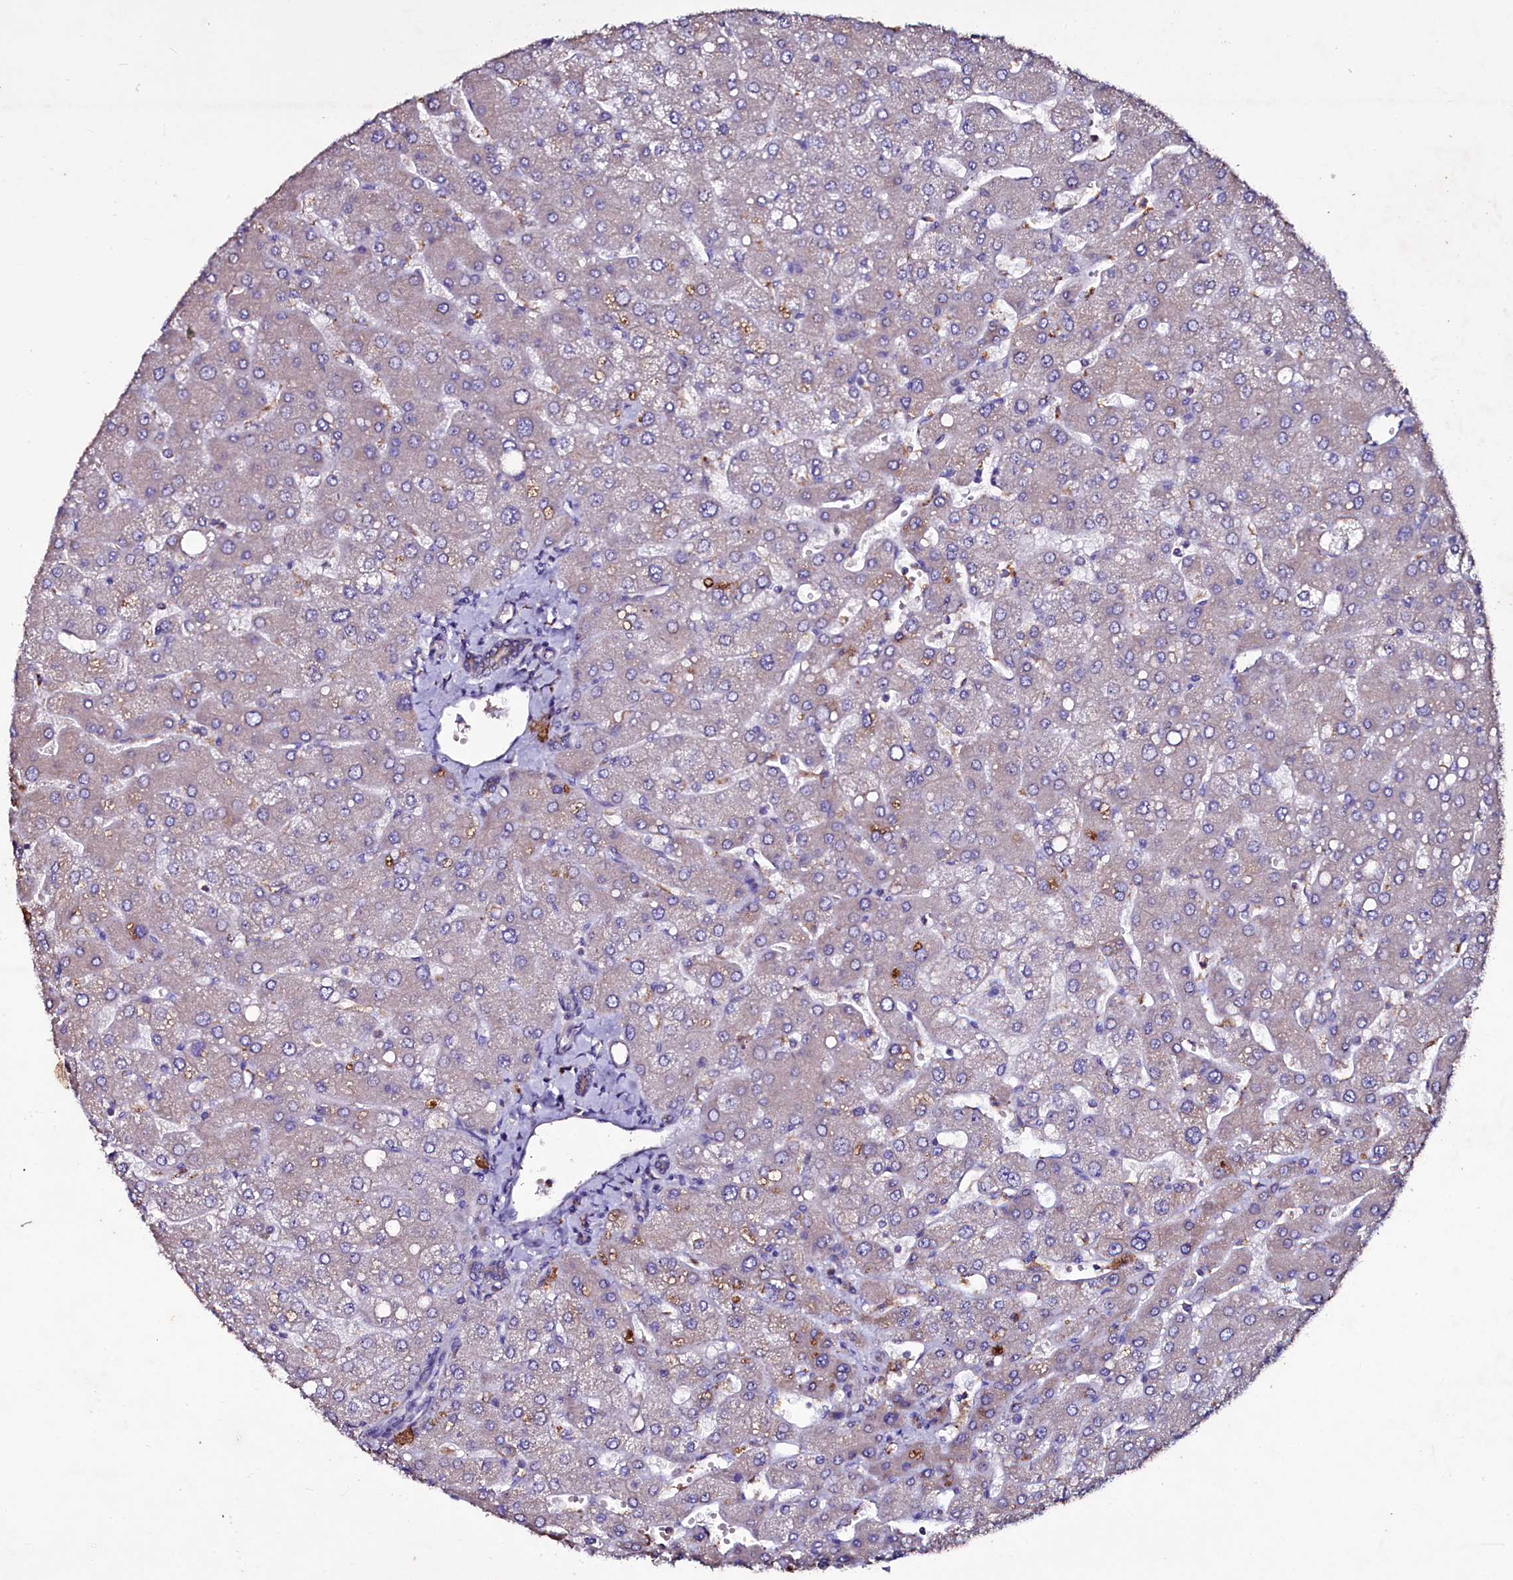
{"staining": {"intensity": "weak", "quantity": "<25%", "location": "cytoplasmic/membranous"}, "tissue": "liver", "cell_type": "Cholangiocytes", "image_type": "normal", "snomed": [{"axis": "morphology", "description": "Normal tissue, NOS"}, {"axis": "topography", "description": "Liver"}], "caption": "The image exhibits no staining of cholangiocytes in unremarkable liver.", "gene": "SELENOT", "patient": {"sex": "male", "age": 55}}